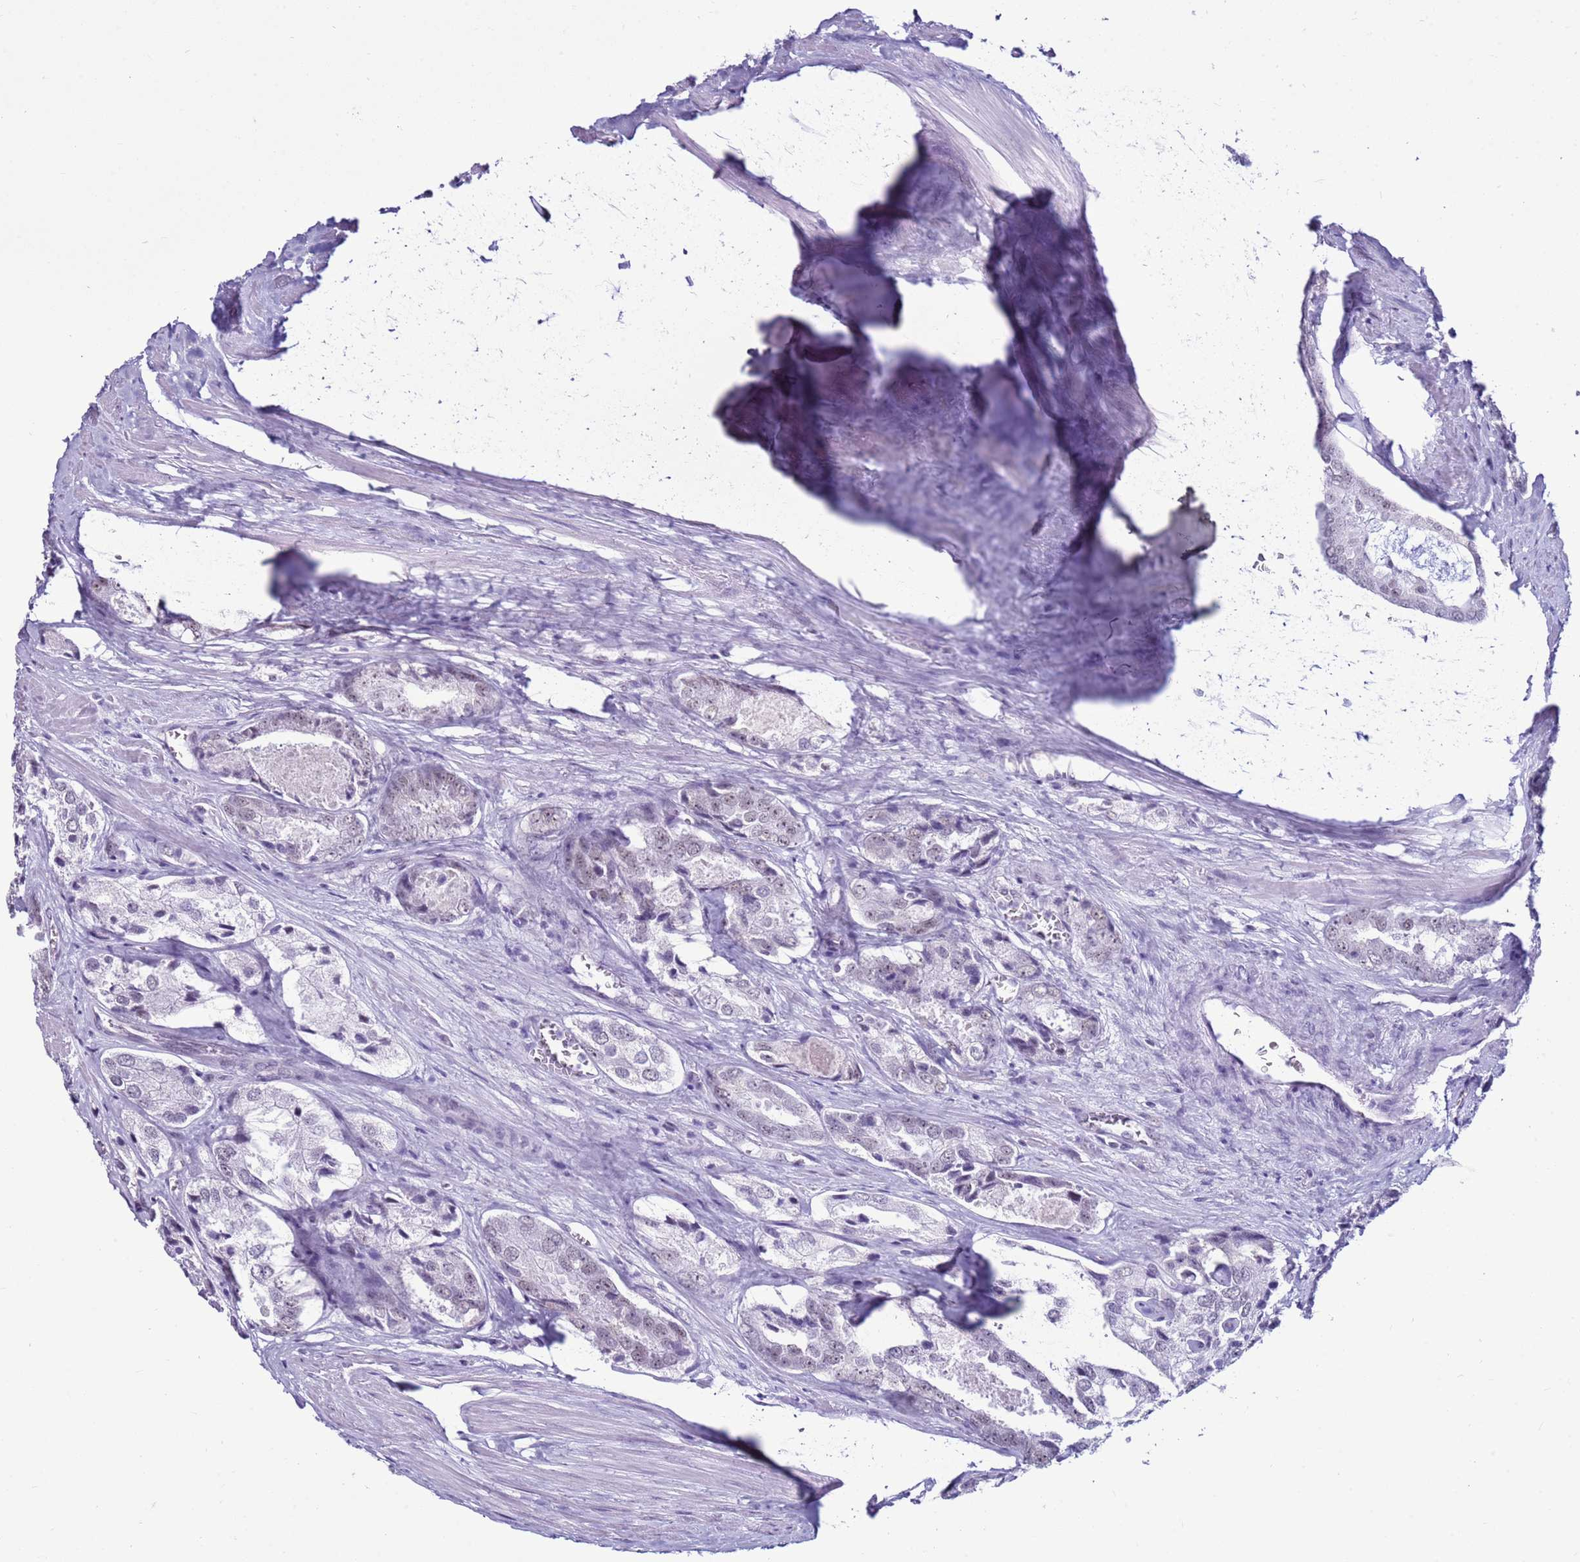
{"staining": {"intensity": "weak", "quantity": "<25%", "location": "nuclear"}, "tissue": "prostate cancer", "cell_type": "Tumor cells", "image_type": "cancer", "snomed": [{"axis": "morphology", "description": "Adenocarcinoma, Low grade"}, {"axis": "topography", "description": "Prostate"}], "caption": "IHC photomicrograph of neoplastic tissue: prostate cancer stained with DAB (3,3'-diaminobenzidine) reveals no significant protein staining in tumor cells.", "gene": "DHX15", "patient": {"sex": "male", "age": 68}}